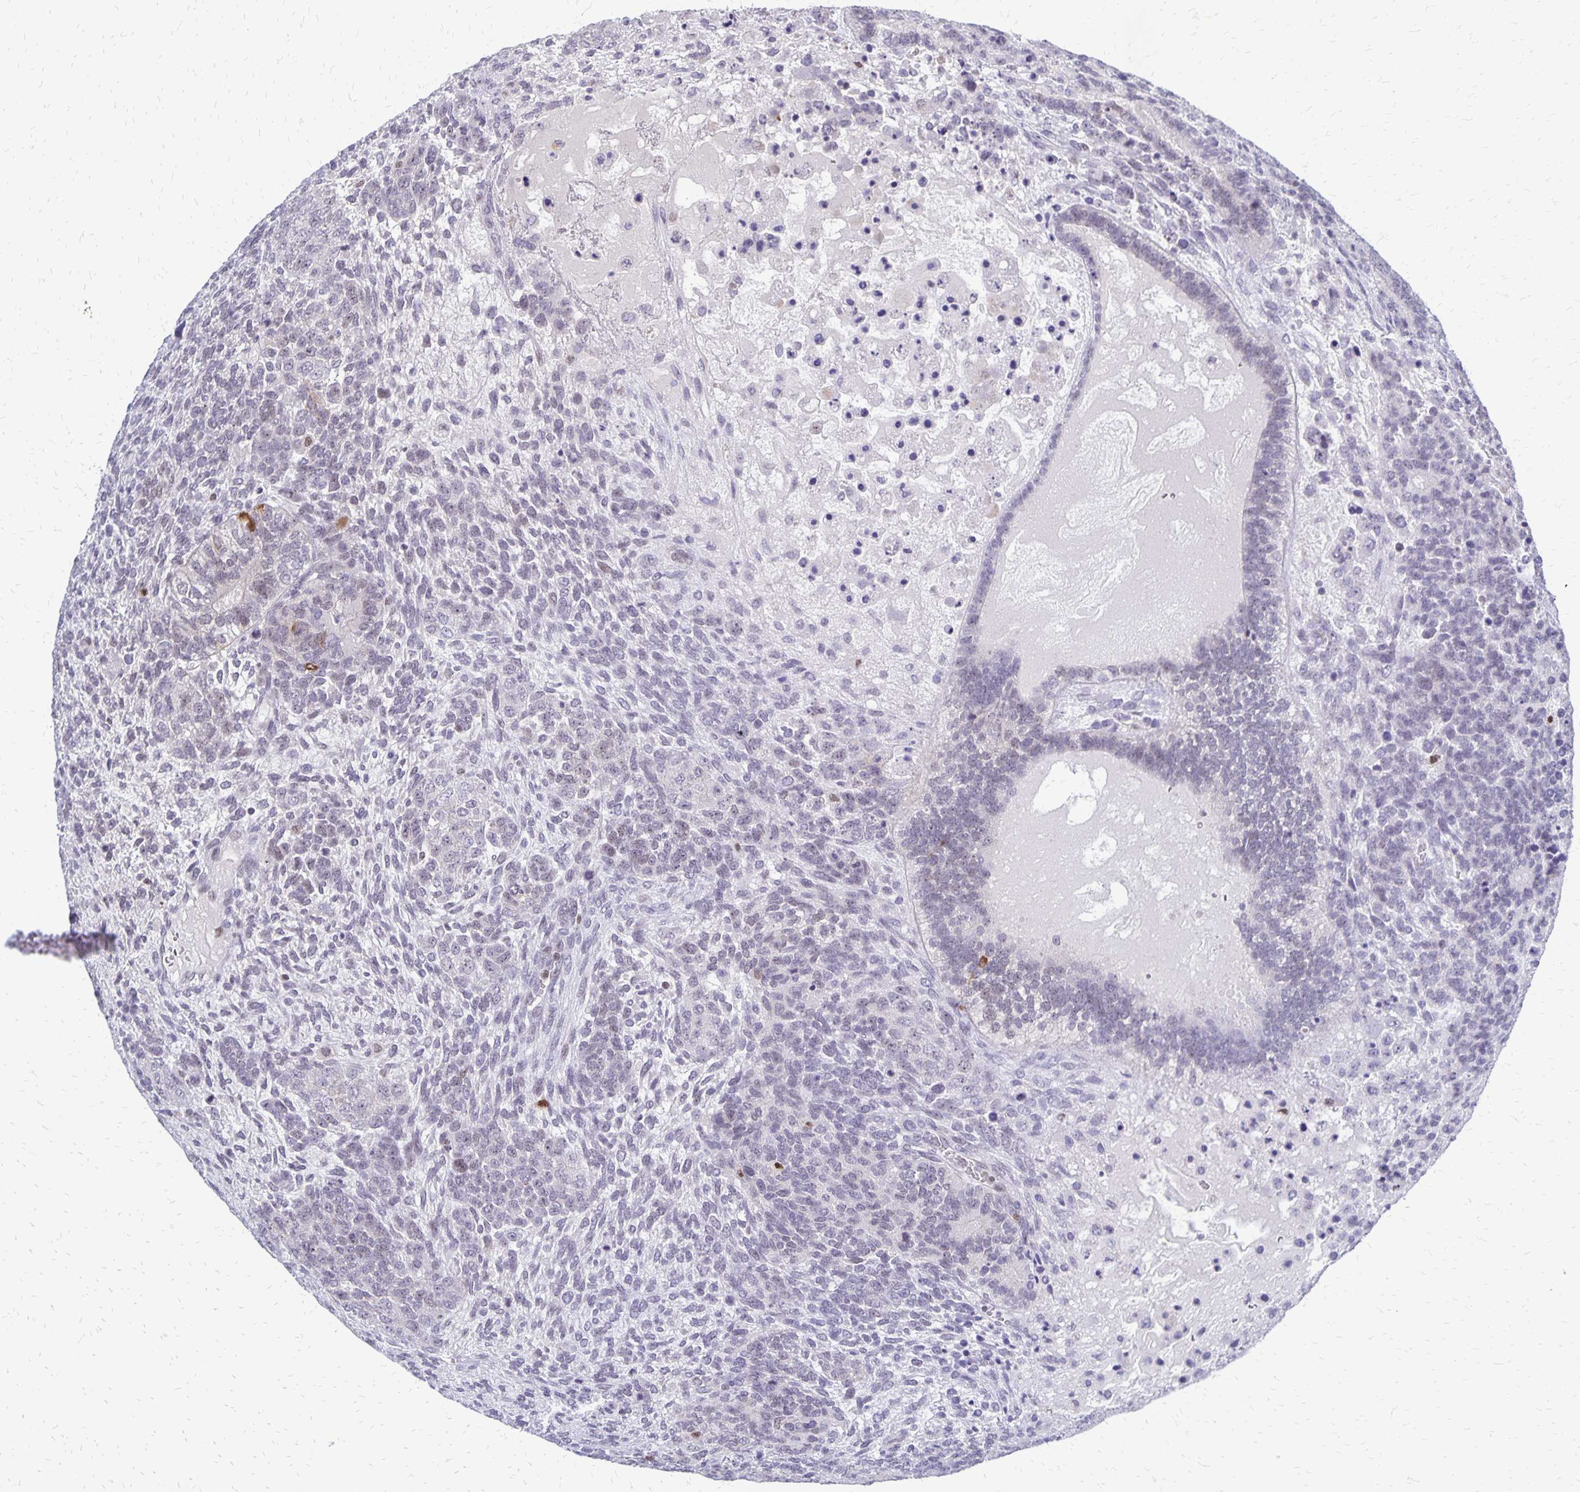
{"staining": {"intensity": "negative", "quantity": "none", "location": "none"}, "tissue": "testis cancer", "cell_type": "Tumor cells", "image_type": "cancer", "snomed": [{"axis": "morphology", "description": "Normal tissue, NOS"}, {"axis": "morphology", "description": "Carcinoma, Embryonal, NOS"}, {"axis": "topography", "description": "Testis"}, {"axis": "topography", "description": "Epididymis"}], "caption": "Immunohistochemical staining of human embryonal carcinoma (testis) shows no significant staining in tumor cells.", "gene": "DCK", "patient": {"sex": "male", "age": 23}}